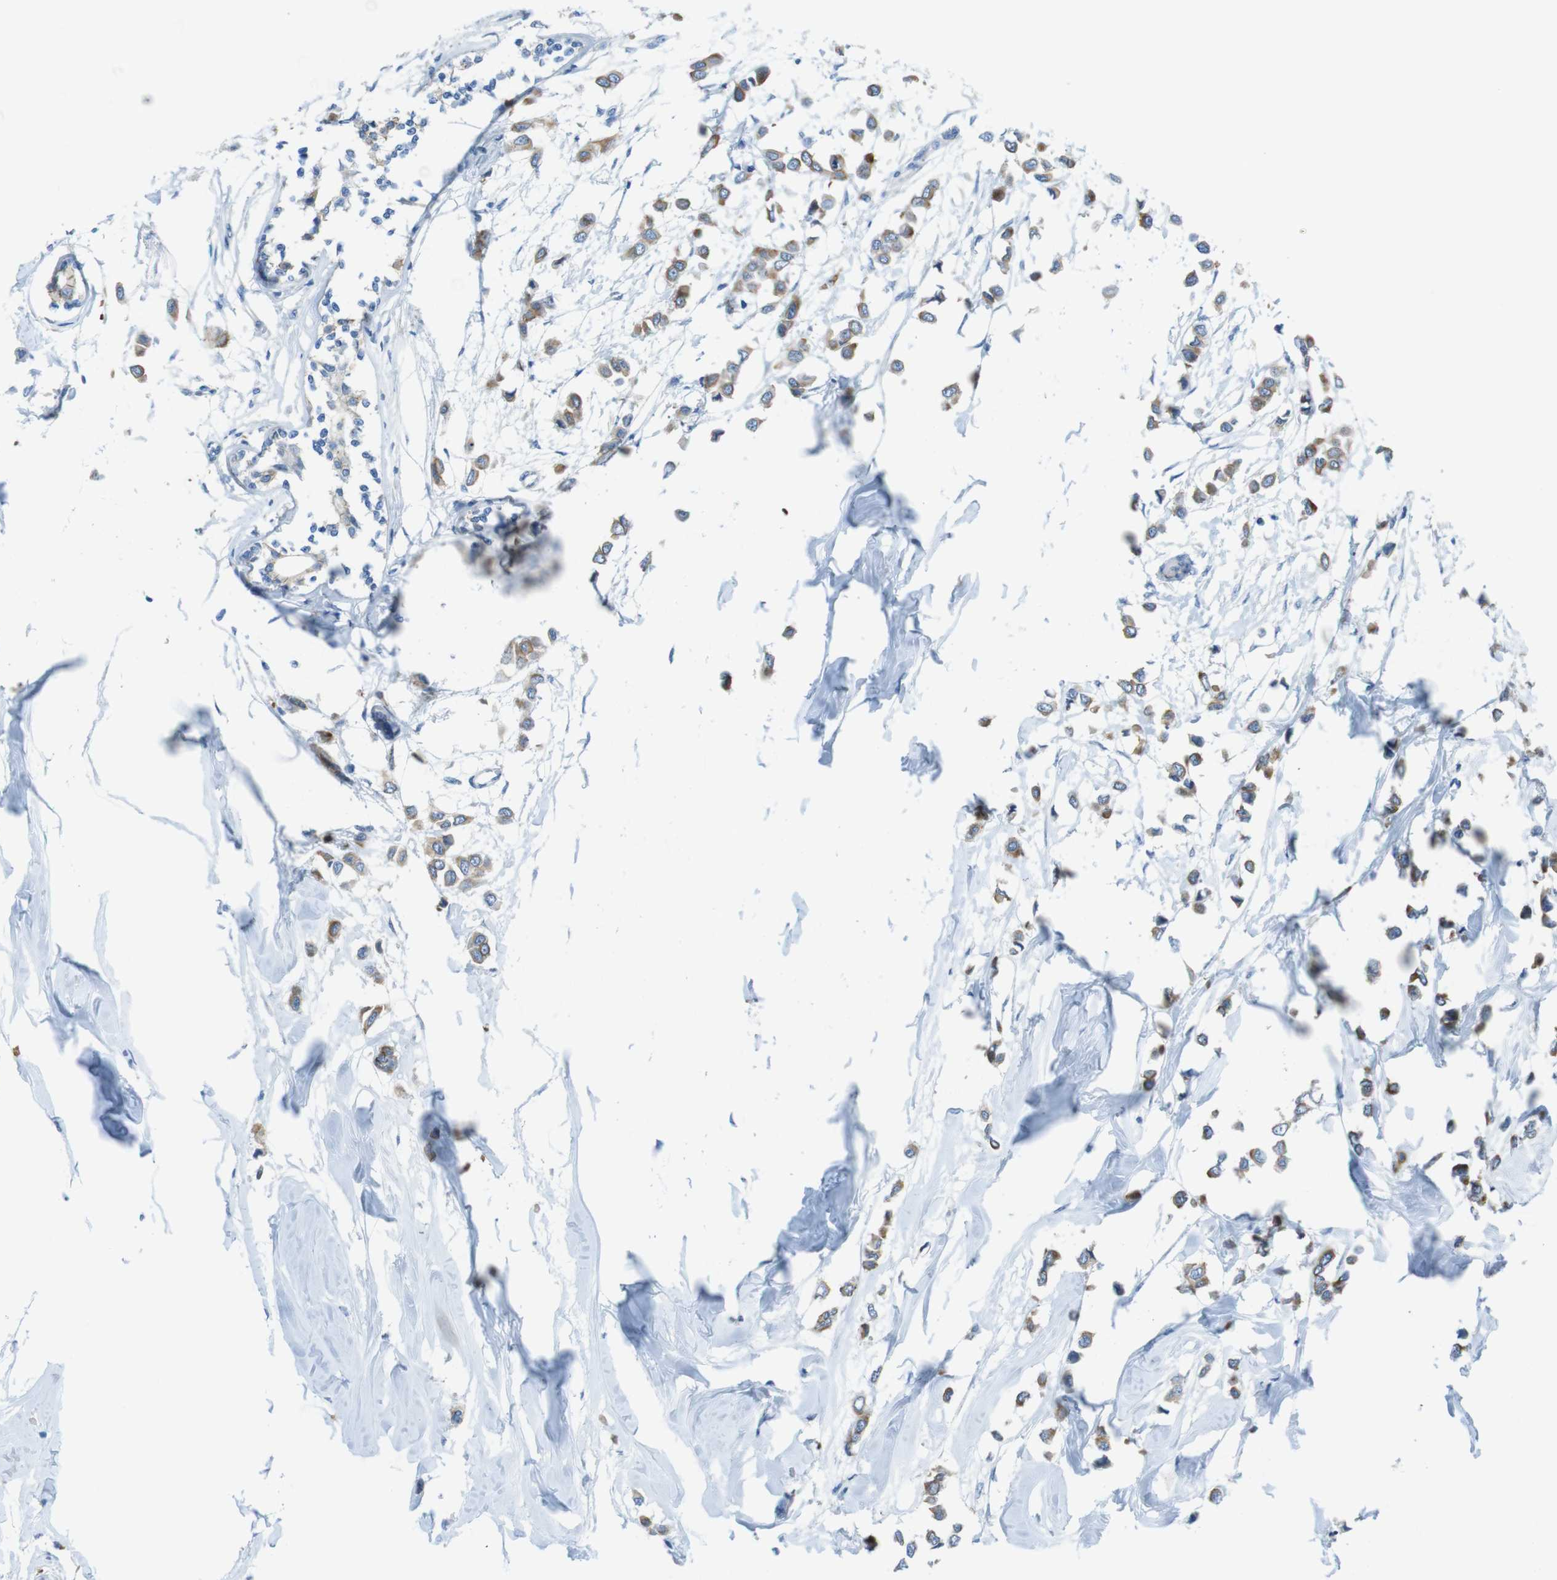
{"staining": {"intensity": "moderate", "quantity": ">75%", "location": "cytoplasmic/membranous"}, "tissue": "breast cancer", "cell_type": "Tumor cells", "image_type": "cancer", "snomed": [{"axis": "morphology", "description": "Lobular carcinoma"}, {"axis": "topography", "description": "Breast"}], "caption": "Immunohistochemistry (IHC) micrograph of human breast lobular carcinoma stained for a protein (brown), which displays medium levels of moderate cytoplasmic/membranous positivity in approximately >75% of tumor cells.", "gene": "CLMN", "patient": {"sex": "female", "age": 51}}